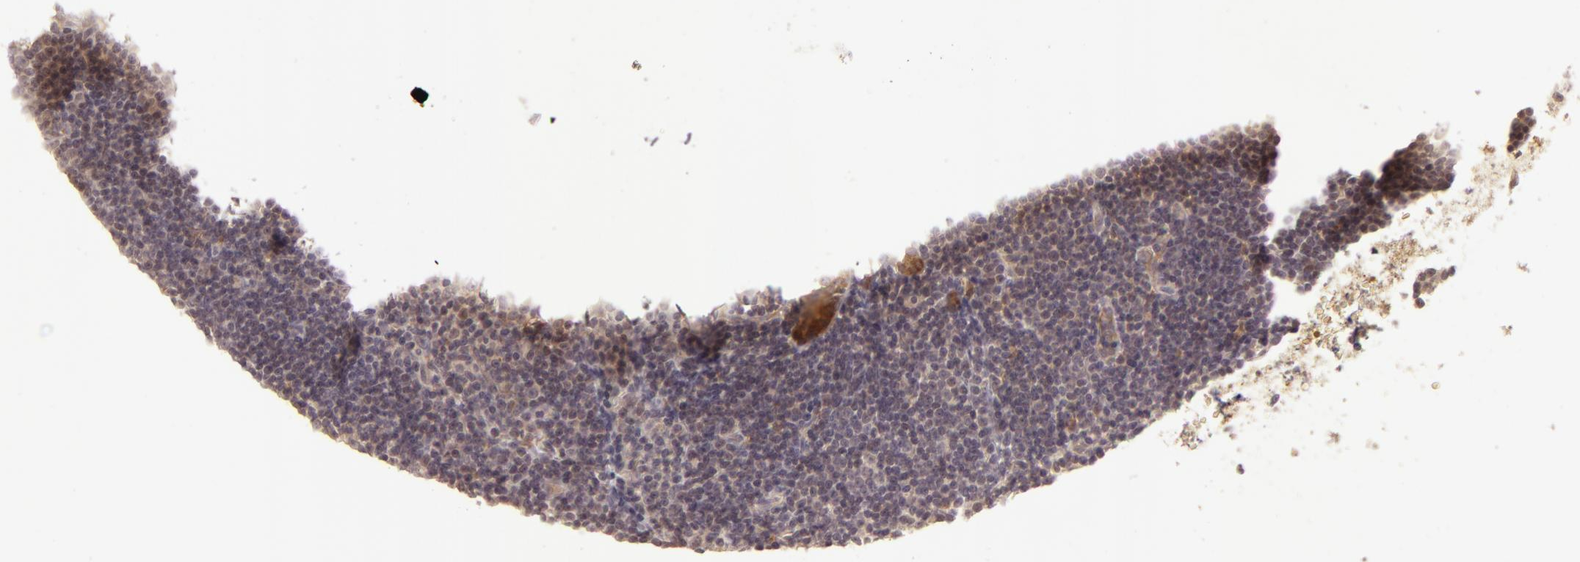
{"staining": {"intensity": "negative", "quantity": "none", "location": "none"}, "tissue": "lymphoma", "cell_type": "Tumor cells", "image_type": "cancer", "snomed": [{"axis": "morphology", "description": "Malignant lymphoma, non-Hodgkin's type, Low grade"}, {"axis": "topography", "description": "Lymph node"}], "caption": "The image reveals no significant staining in tumor cells of lymphoma.", "gene": "PPP1R3F", "patient": {"sex": "male", "age": 57}}